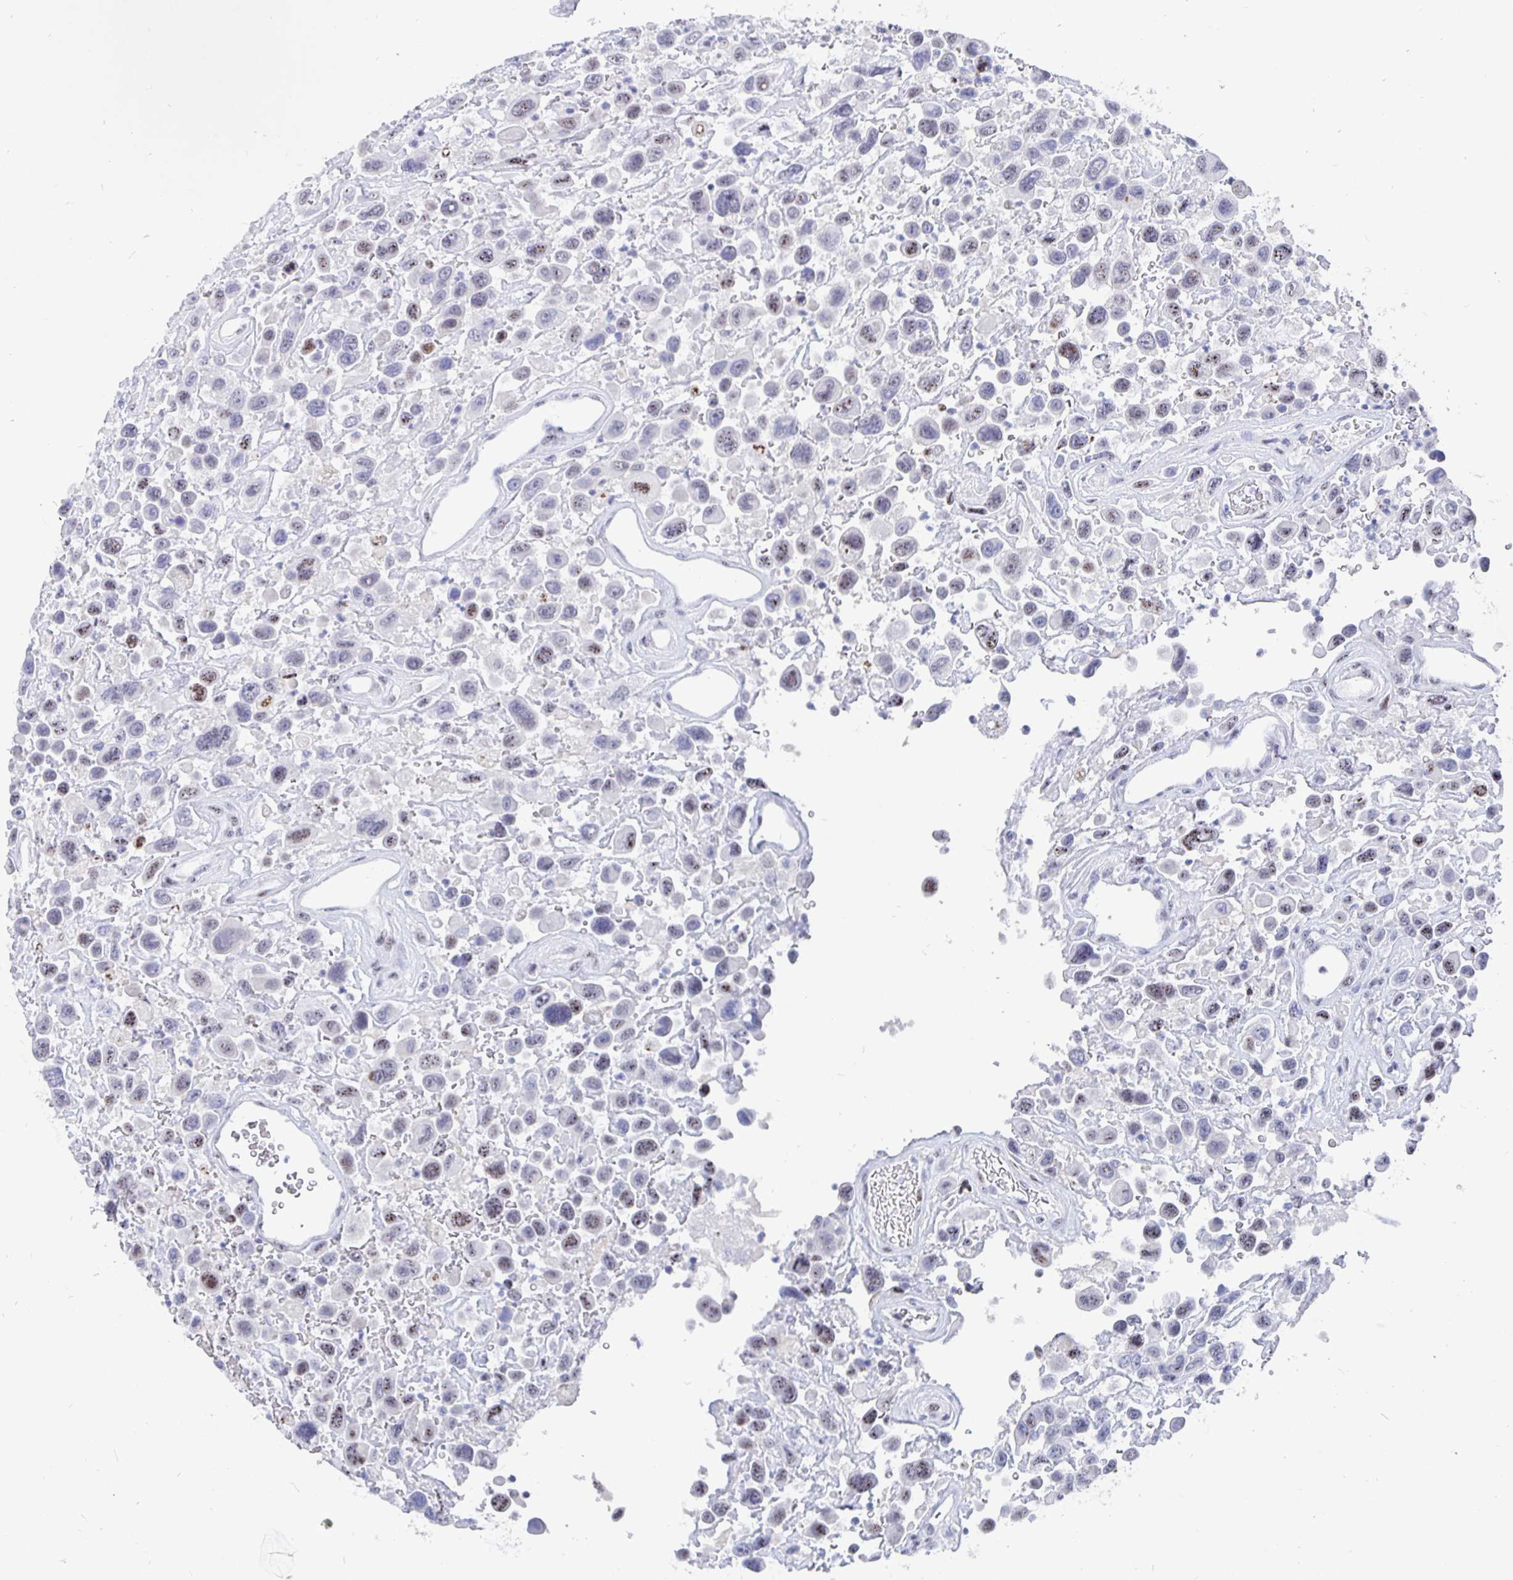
{"staining": {"intensity": "weak", "quantity": "25%-75%", "location": "nuclear"}, "tissue": "urothelial cancer", "cell_type": "Tumor cells", "image_type": "cancer", "snomed": [{"axis": "morphology", "description": "Urothelial carcinoma, High grade"}, {"axis": "topography", "description": "Urinary bladder"}], "caption": "Immunohistochemical staining of human urothelial cancer shows low levels of weak nuclear staining in about 25%-75% of tumor cells.", "gene": "SMOC1", "patient": {"sex": "male", "age": 53}}